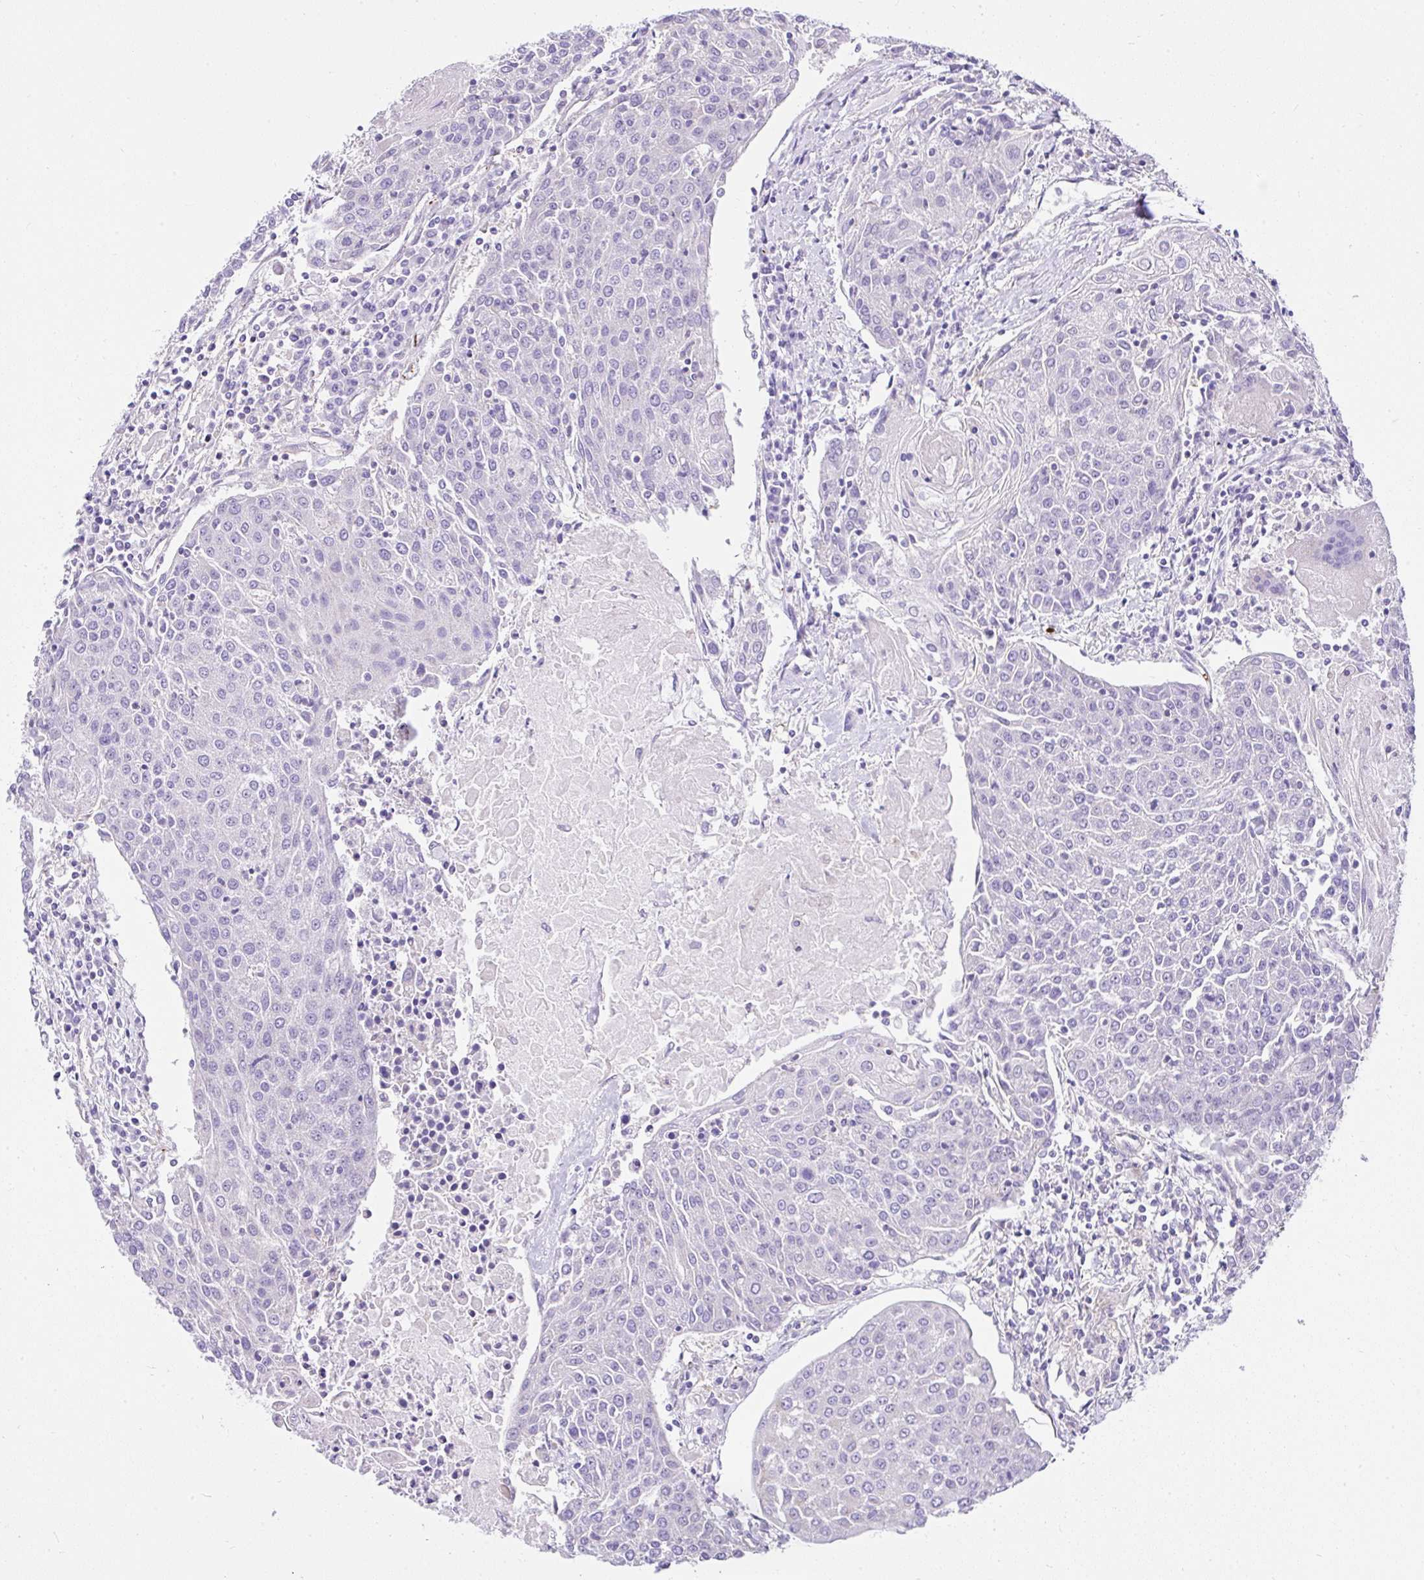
{"staining": {"intensity": "negative", "quantity": "none", "location": "none"}, "tissue": "urothelial cancer", "cell_type": "Tumor cells", "image_type": "cancer", "snomed": [{"axis": "morphology", "description": "Urothelial carcinoma, High grade"}, {"axis": "topography", "description": "Urinary bladder"}], "caption": "High magnification brightfield microscopy of urothelial carcinoma (high-grade) stained with DAB (3,3'-diaminobenzidine) (brown) and counterstained with hematoxylin (blue): tumor cells show no significant positivity.", "gene": "CCDC142", "patient": {"sex": "female", "age": 85}}